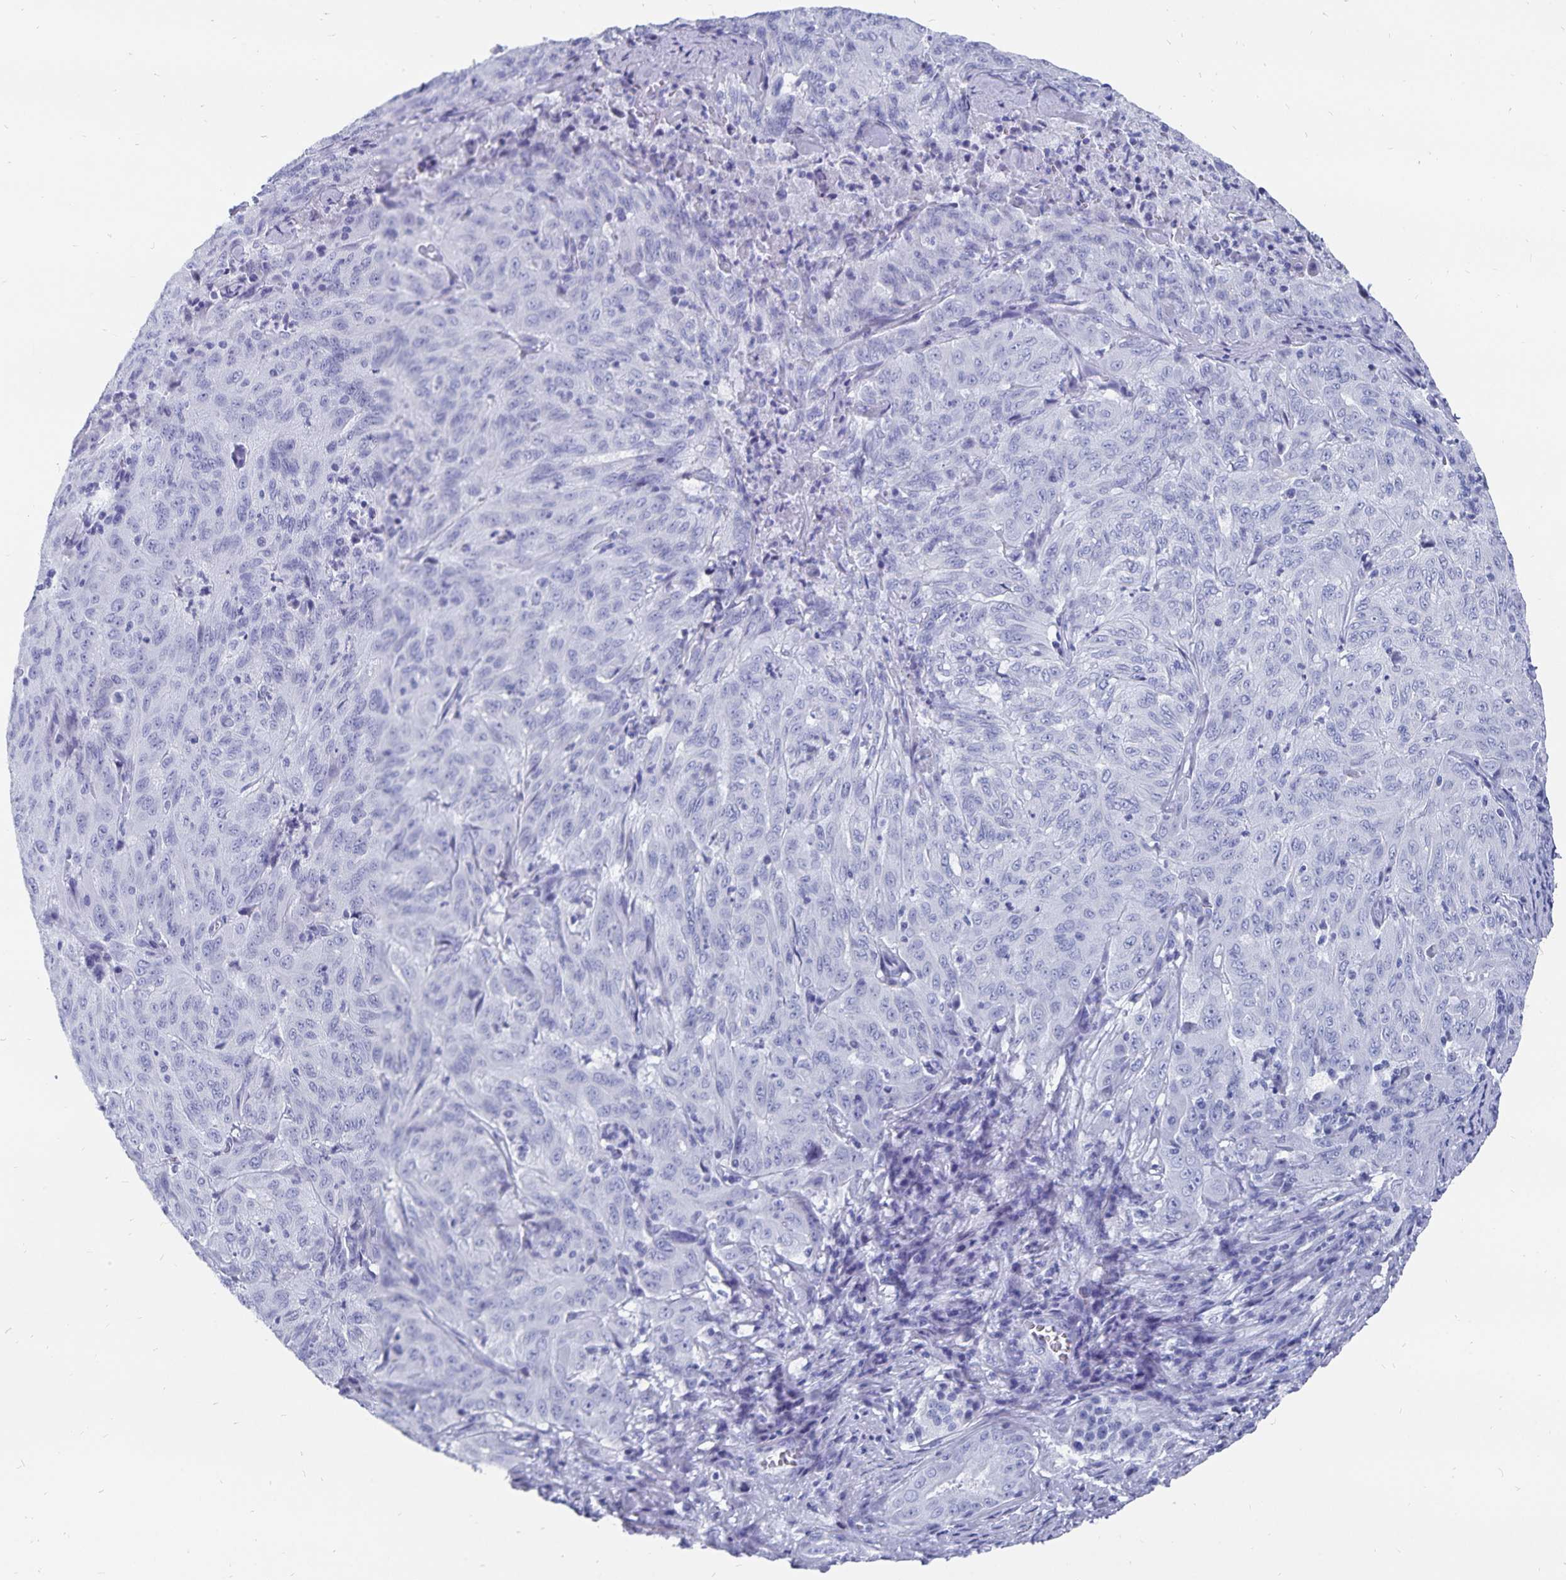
{"staining": {"intensity": "negative", "quantity": "none", "location": "none"}, "tissue": "pancreatic cancer", "cell_type": "Tumor cells", "image_type": "cancer", "snomed": [{"axis": "morphology", "description": "Adenocarcinoma, NOS"}, {"axis": "topography", "description": "Pancreas"}], "caption": "A histopathology image of human pancreatic adenocarcinoma is negative for staining in tumor cells.", "gene": "ADH1A", "patient": {"sex": "male", "age": 63}}